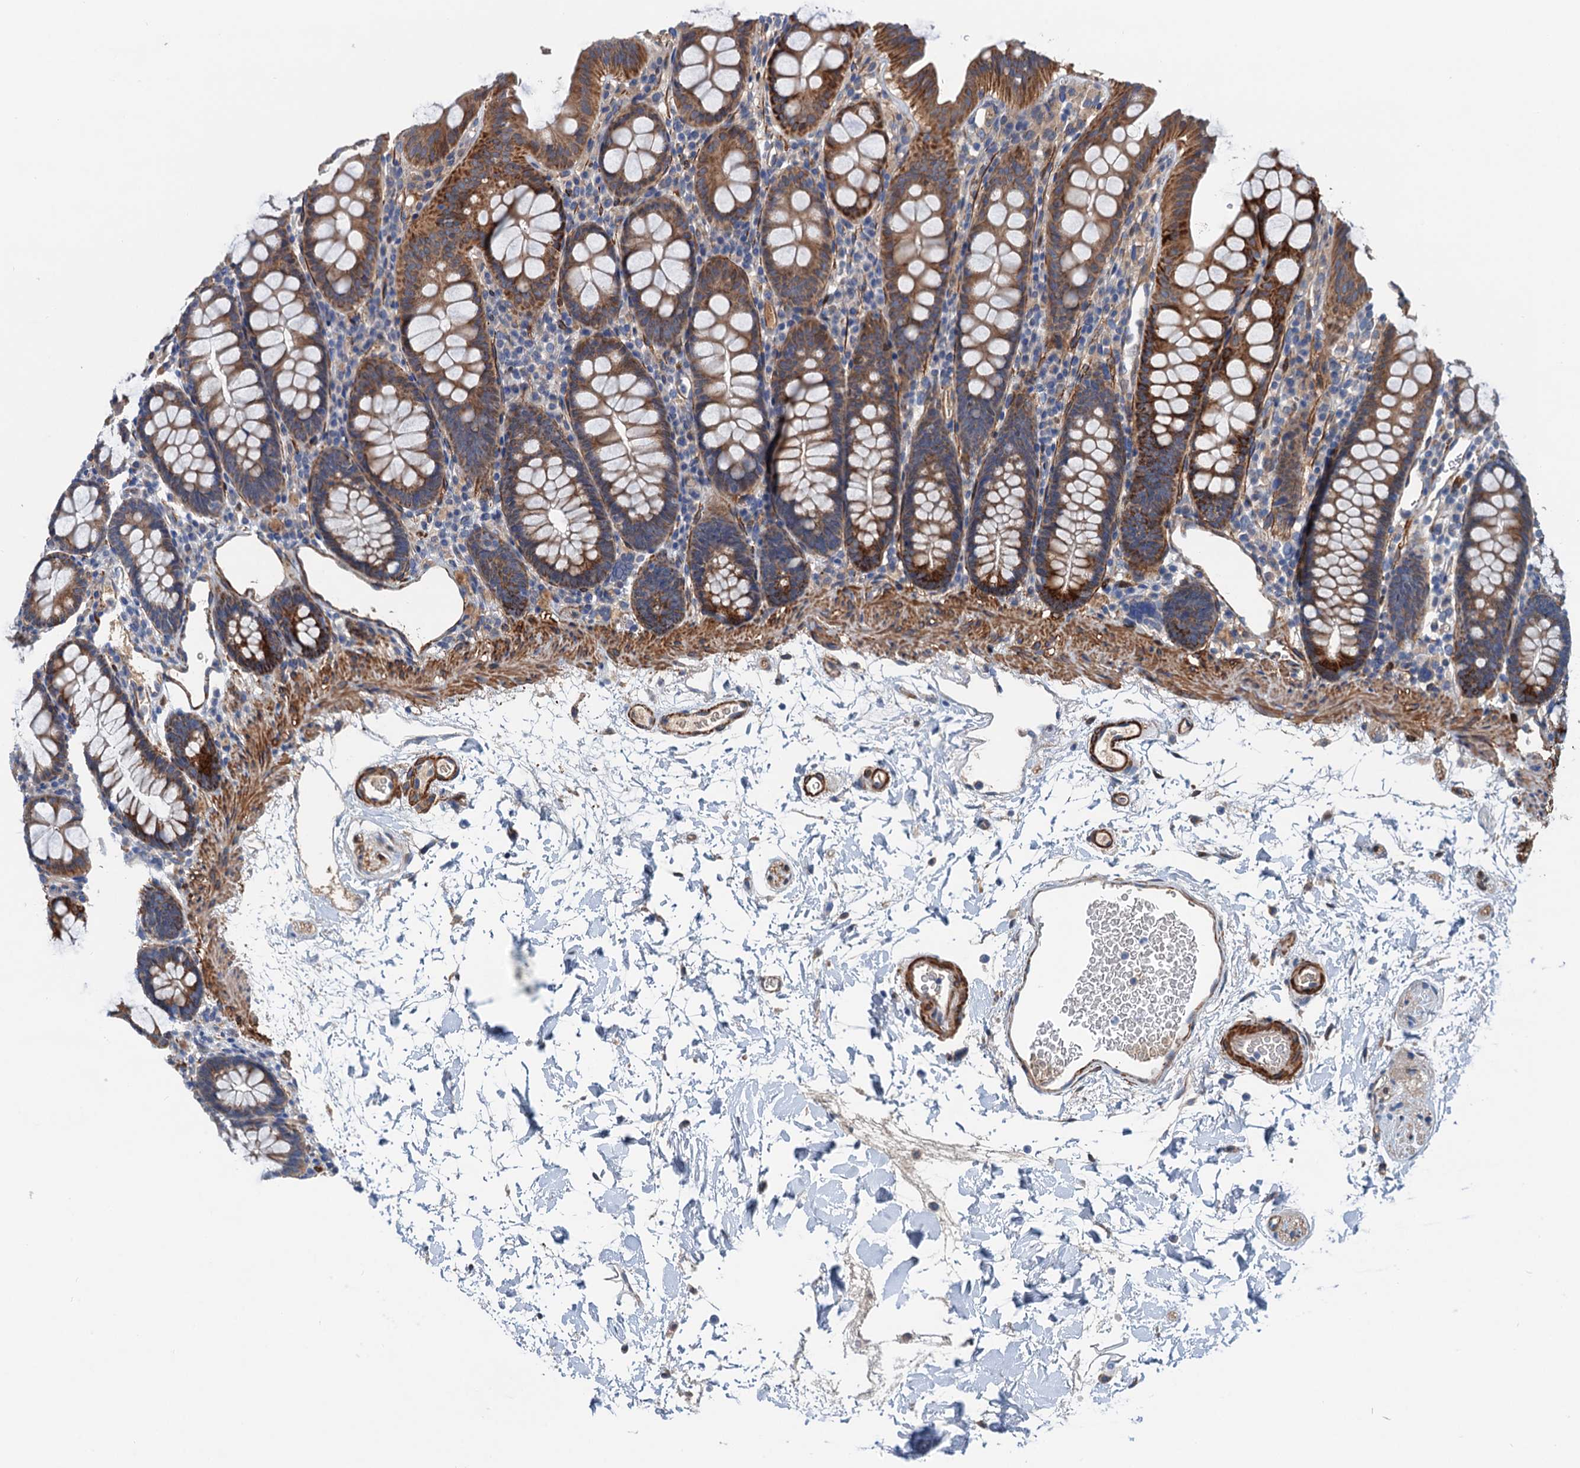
{"staining": {"intensity": "strong", "quantity": "25%-75%", "location": "cytoplasmic/membranous"}, "tissue": "colon", "cell_type": "Endothelial cells", "image_type": "normal", "snomed": [{"axis": "morphology", "description": "Normal tissue, NOS"}, {"axis": "topography", "description": "Colon"}], "caption": "This micrograph exhibits unremarkable colon stained with immunohistochemistry to label a protein in brown. The cytoplasmic/membranous of endothelial cells show strong positivity for the protein. Nuclei are counter-stained blue.", "gene": "CSTPP1", "patient": {"sex": "male", "age": 75}}